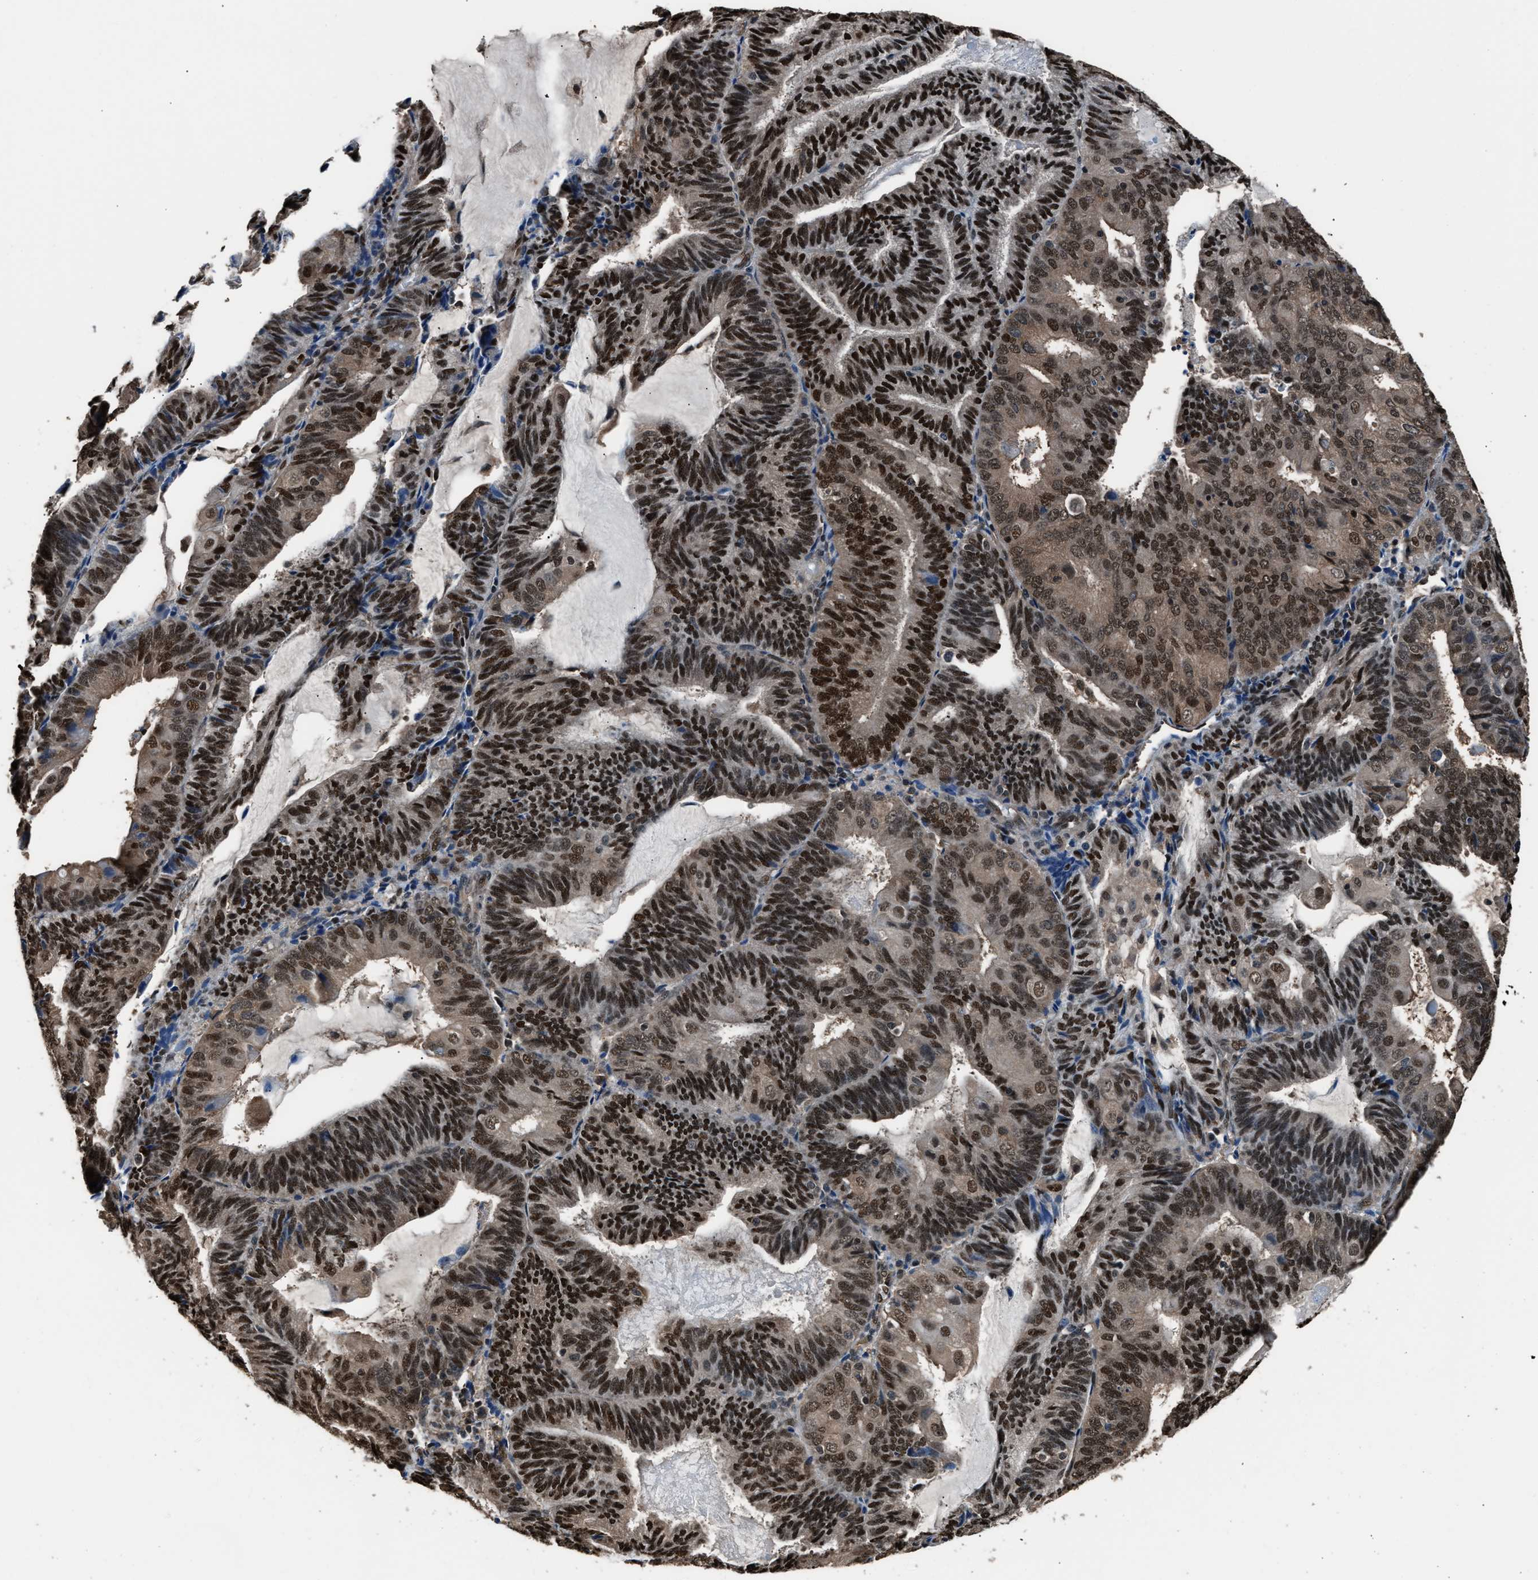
{"staining": {"intensity": "strong", "quantity": ">75%", "location": "cytoplasmic/membranous,nuclear"}, "tissue": "endometrial cancer", "cell_type": "Tumor cells", "image_type": "cancer", "snomed": [{"axis": "morphology", "description": "Adenocarcinoma, NOS"}, {"axis": "topography", "description": "Endometrium"}], "caption": "The micrograph displays a brown stain indicating the presence of a protein in the cytoplasmic/membranous and nuclear of tumor cells in endometrial adenocarcinoma.", "gene": "DFFA", "patient": {"sex": "female", "age": 81}}